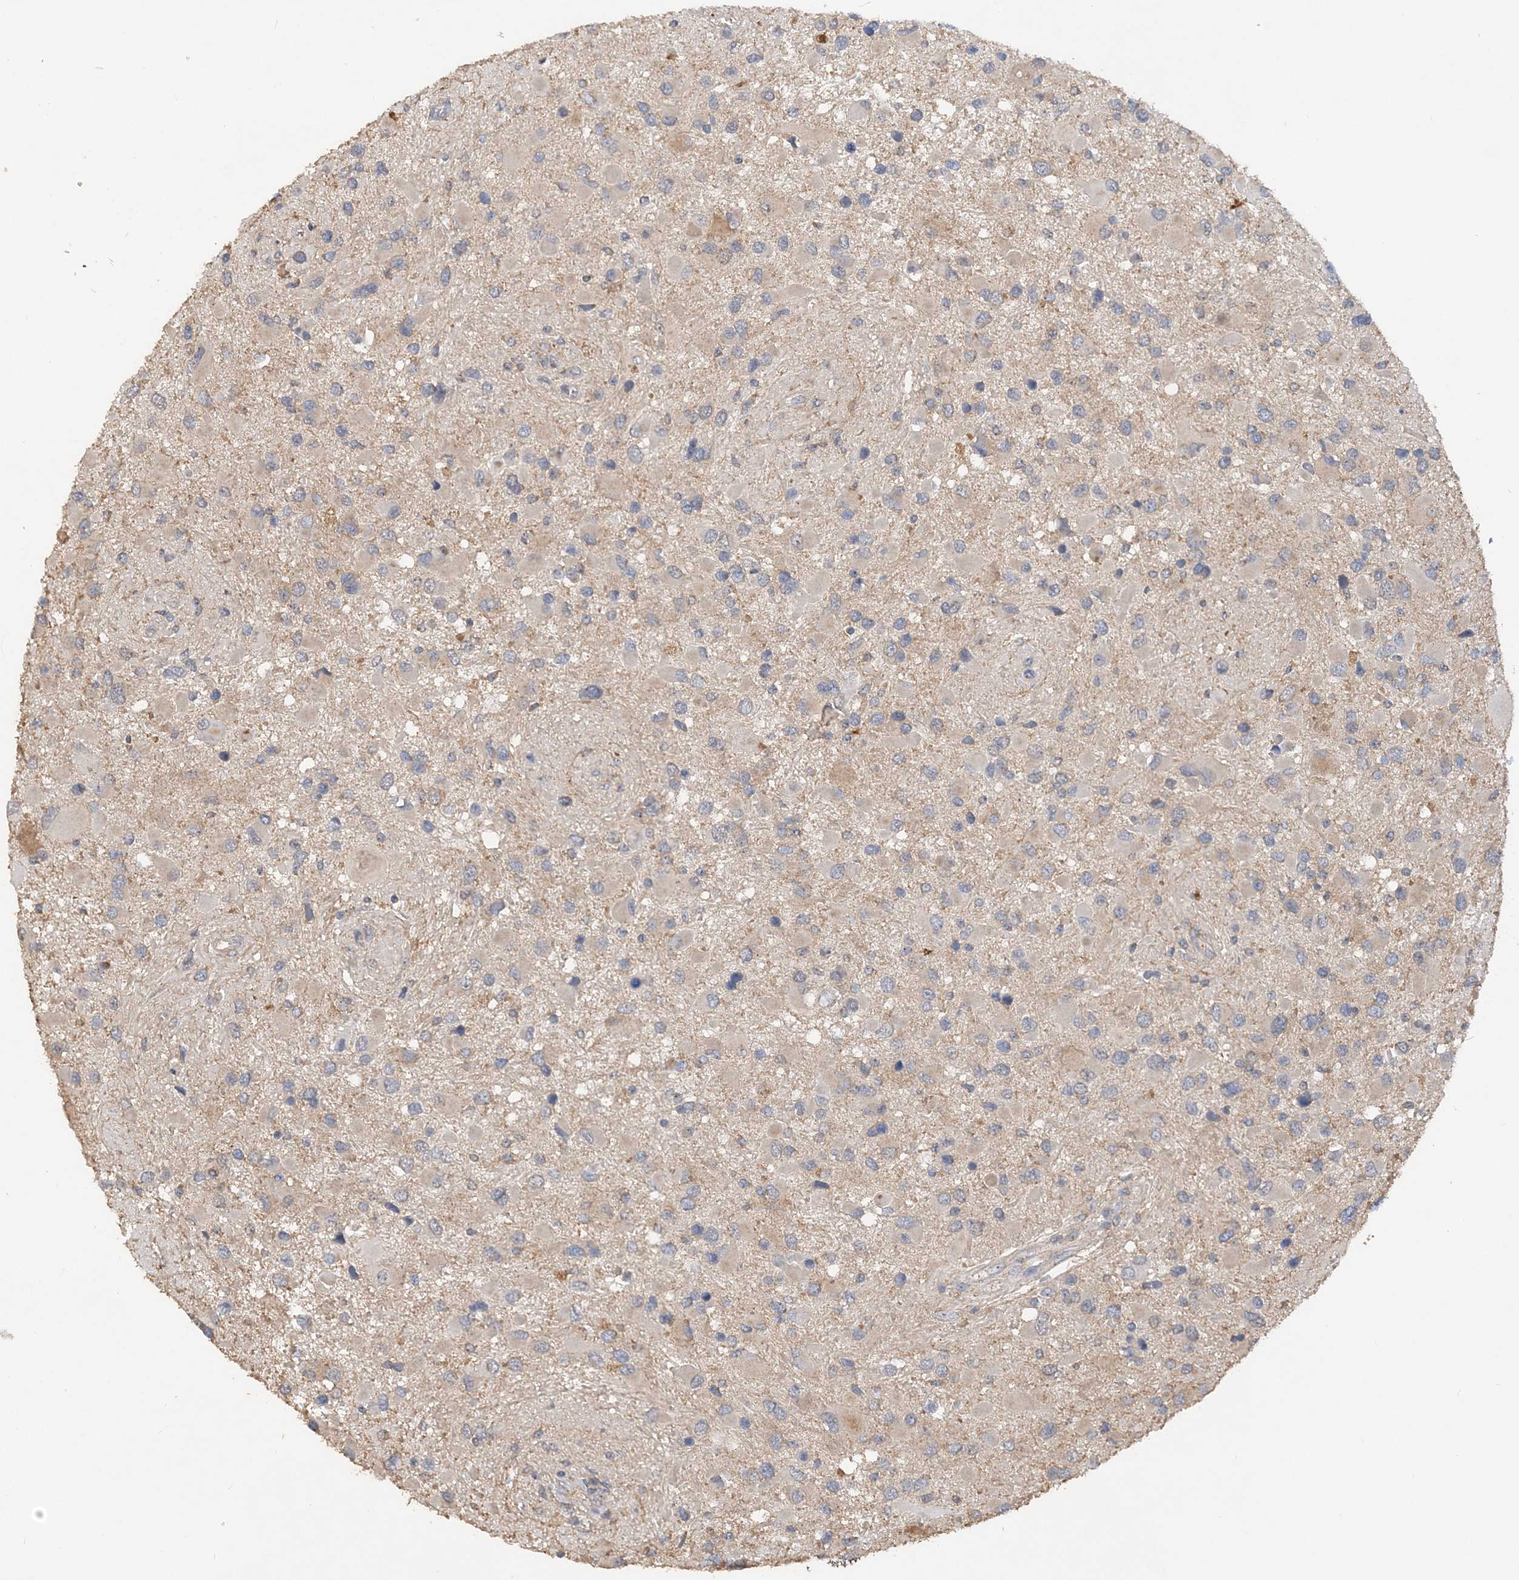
{"staining": {"intensity": "moderate", "quantity": "<25%", "location": "cytoplasmic/membranous"}, "tissue": "glioma", "cell_type": "Tumor cells", "image_type": "cancer", "snomed": [{"axis": "morphology", "description": "Glioma, malignant, High grade"}, {"axis": "topography", "description": "Brain"}], "caption": "IHC image of neoplastic tissue: human glioma stained using immunohistochemistry reveals low levels of moderate protein expression localized specifically in the cytoplasmic/membranous of tumor cells, appearing as a cytoplasmic/membranous brown color.", "gene": "GRINA", "patient": {"sex": "male", "age": 53}}